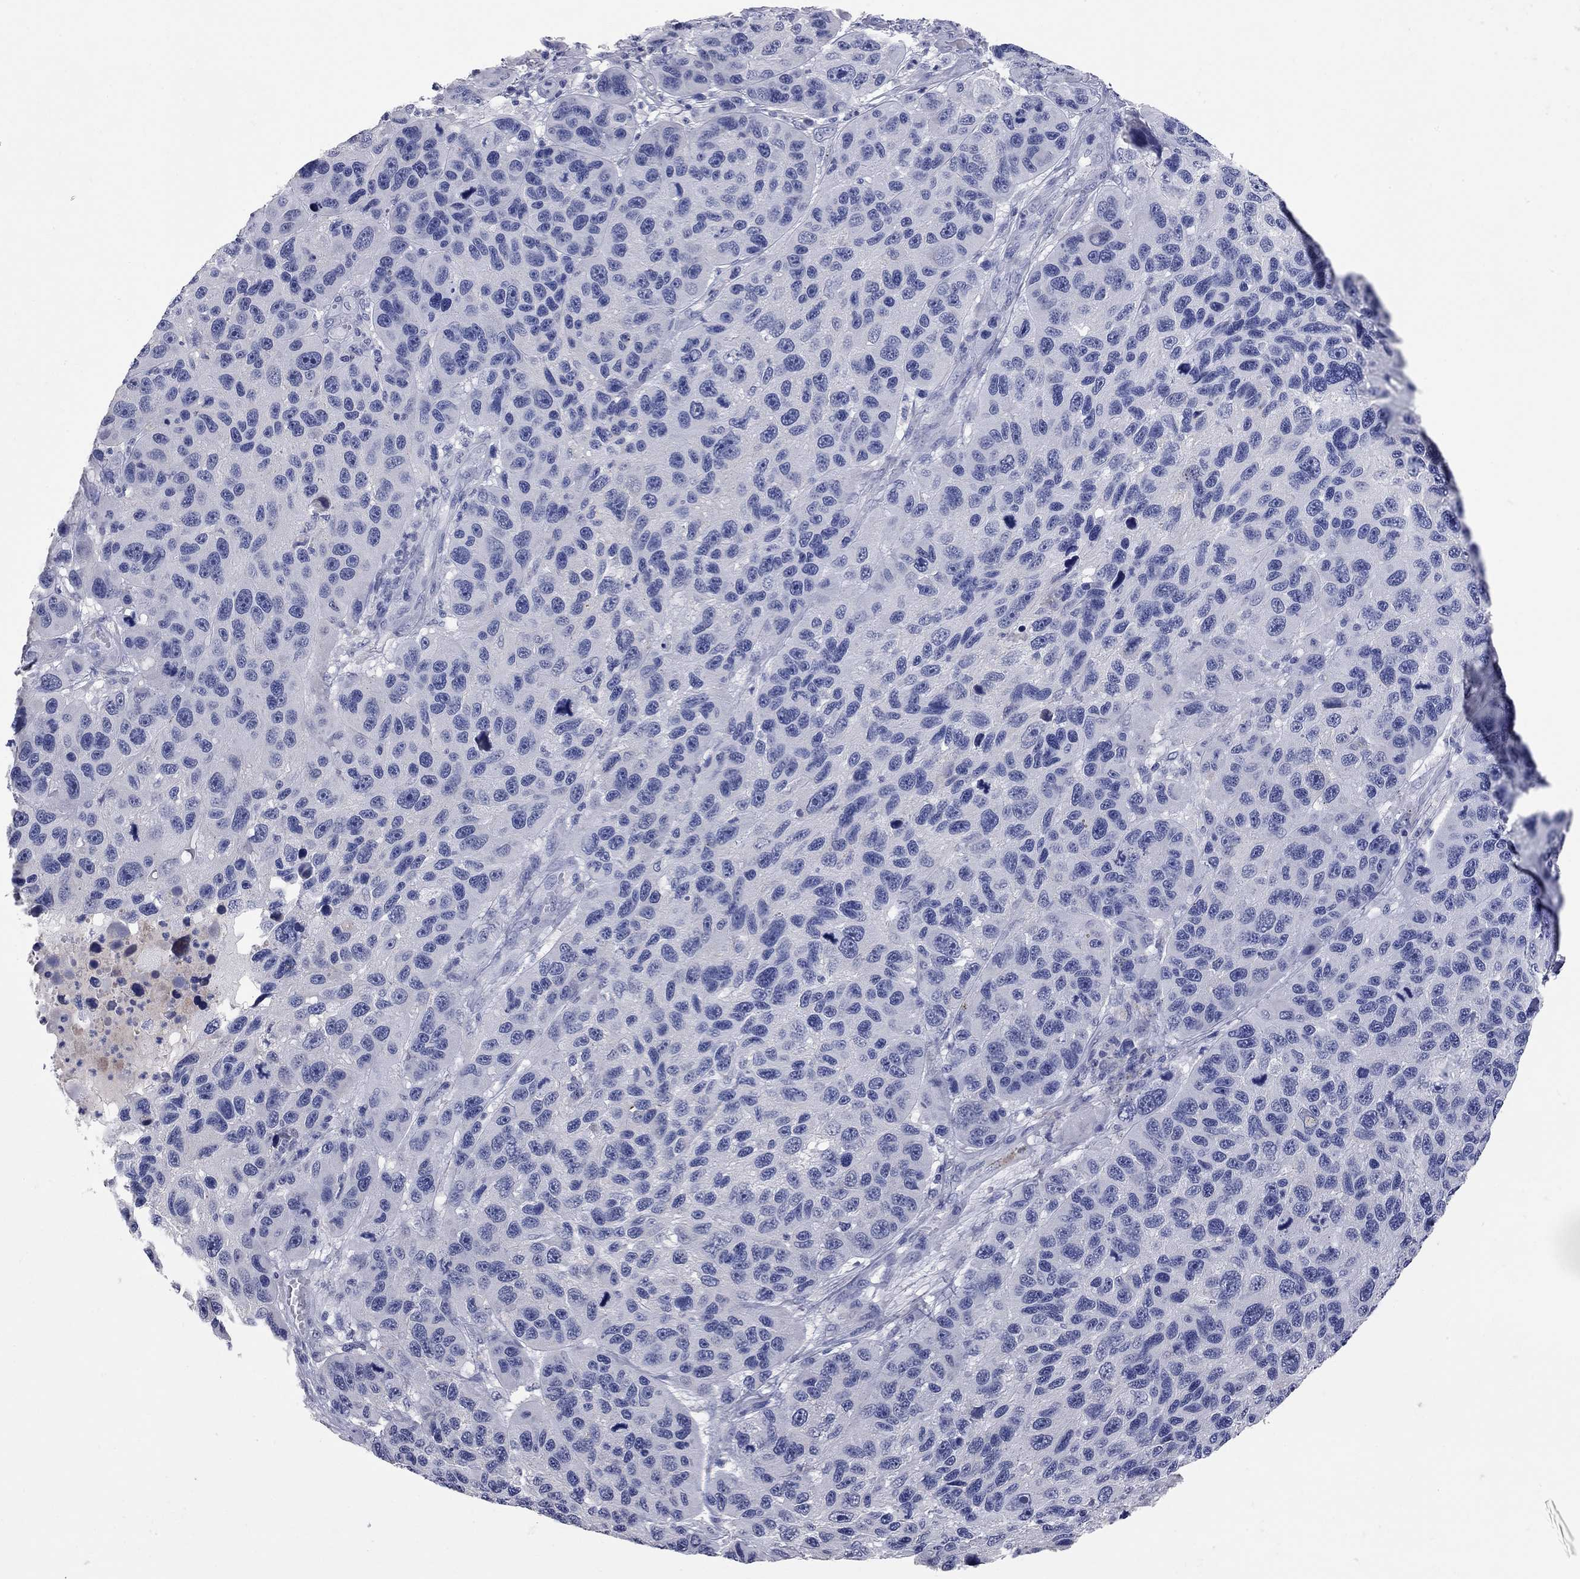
{"staining": {"intensity": "negative", "quantity": "none", "location": "none"}, "tissue": "melanoma", "cell_type": "Tumor cells", "image_type": "cancer", "snomed": [{"axis": "morphology", "description": "Malignant melanoma, NOS"}, {"axis": "topography", "description": "Skin"}], "caption": "Human melanoma stained for a protein using IHC demonstrates no staining in tumor cells.", "gene": "FAM221B", "patient": {"sex": "male", "age": 53}}